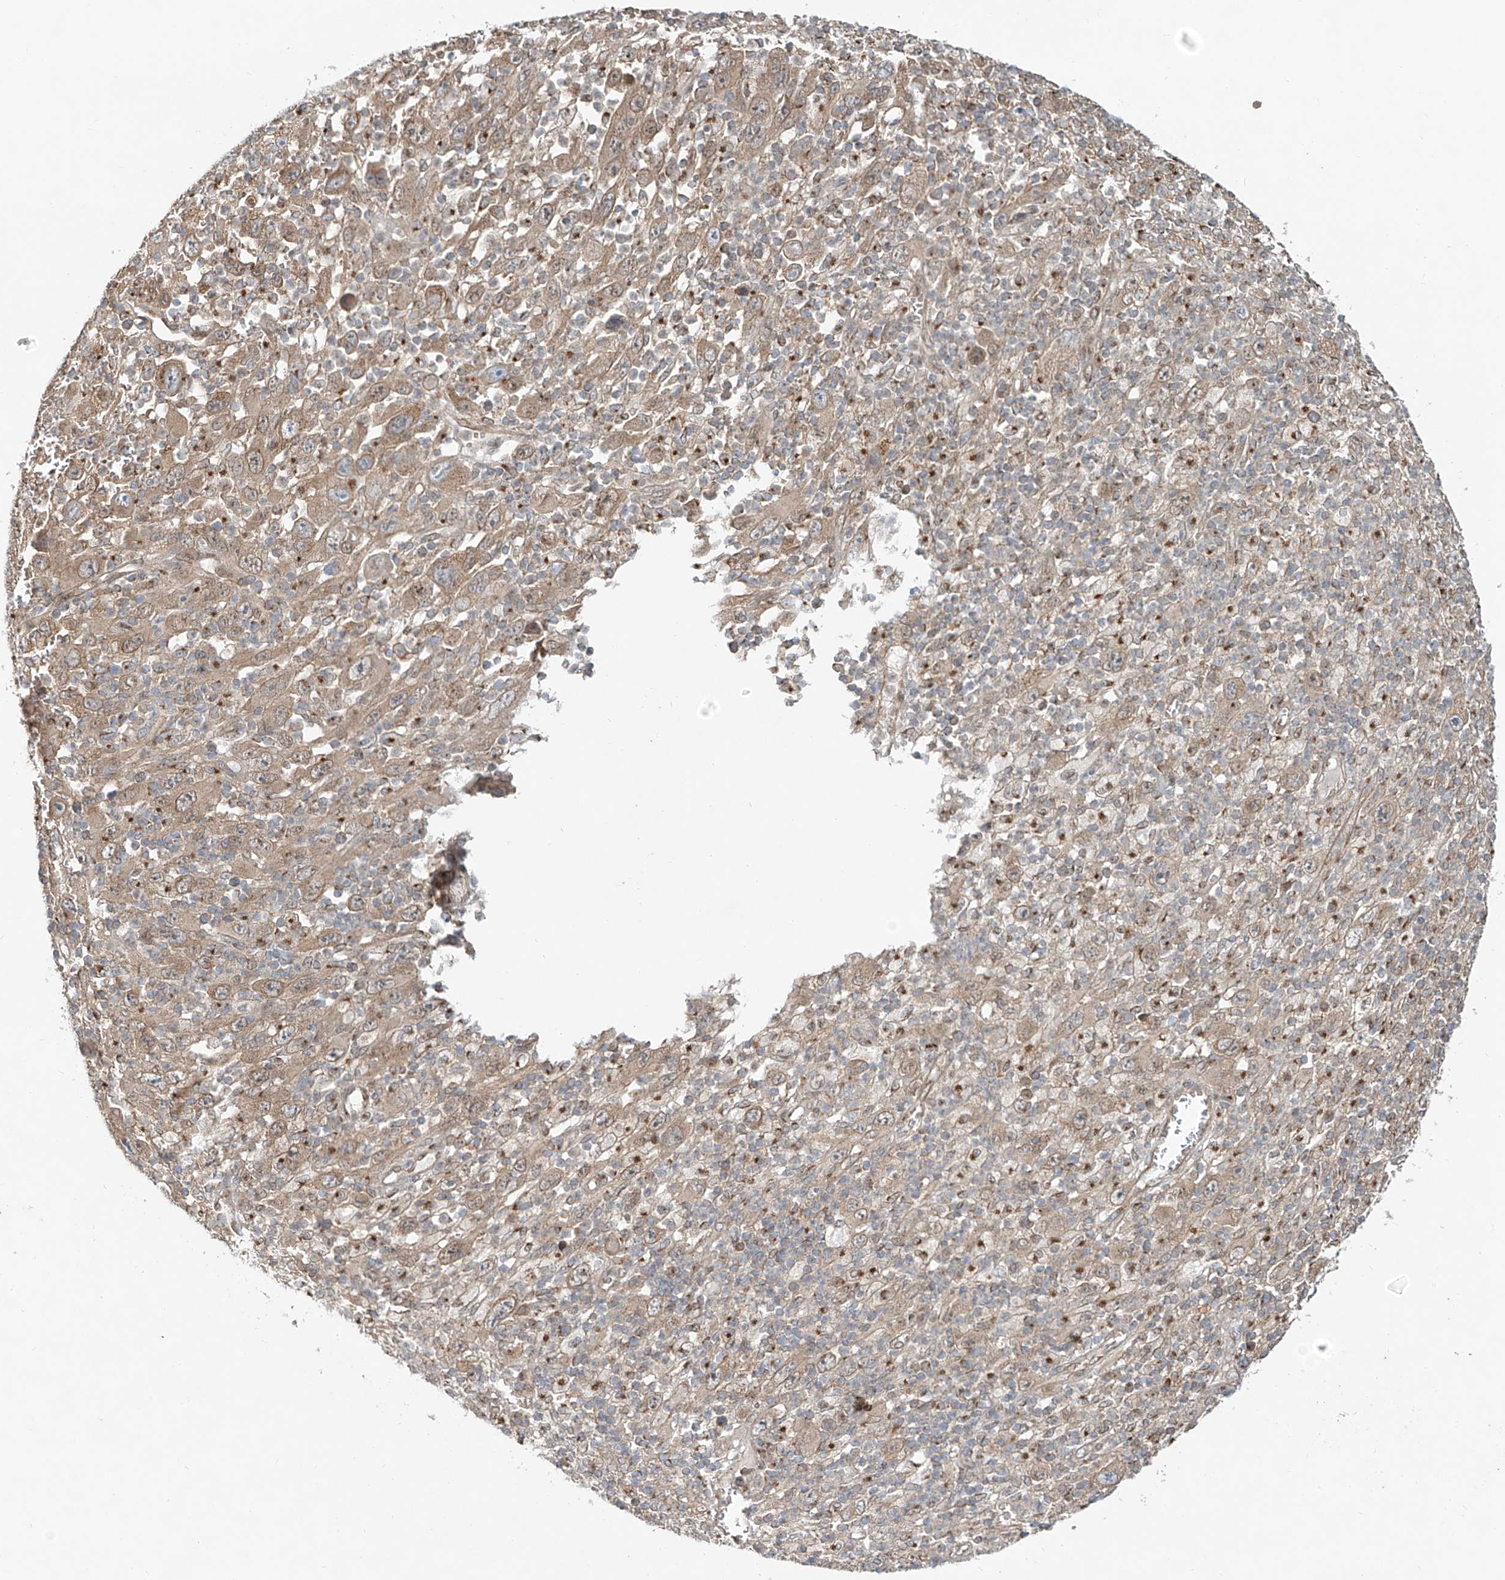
{"staining": {"intensity": "moderate", "quantity": ">75%", "location": "cytoplasmic/membranous"}, "tissue": "melanoma", "cell_type": "Tumor cells", "image_type": "cancer", "snomed": [{"axis": "morphology", "description": "Malignant melanoma, Metastatic site"}, {"axis": "topography", "description": "Skin"}], "caption": "The micrograph demonstrates staining of melanoma, revealing moderate cytoplasmic/membranous protein positivity (brown color) within tumor cells.", "gene": "CUX1", "patient": {"sex": "female", "age": 56}}